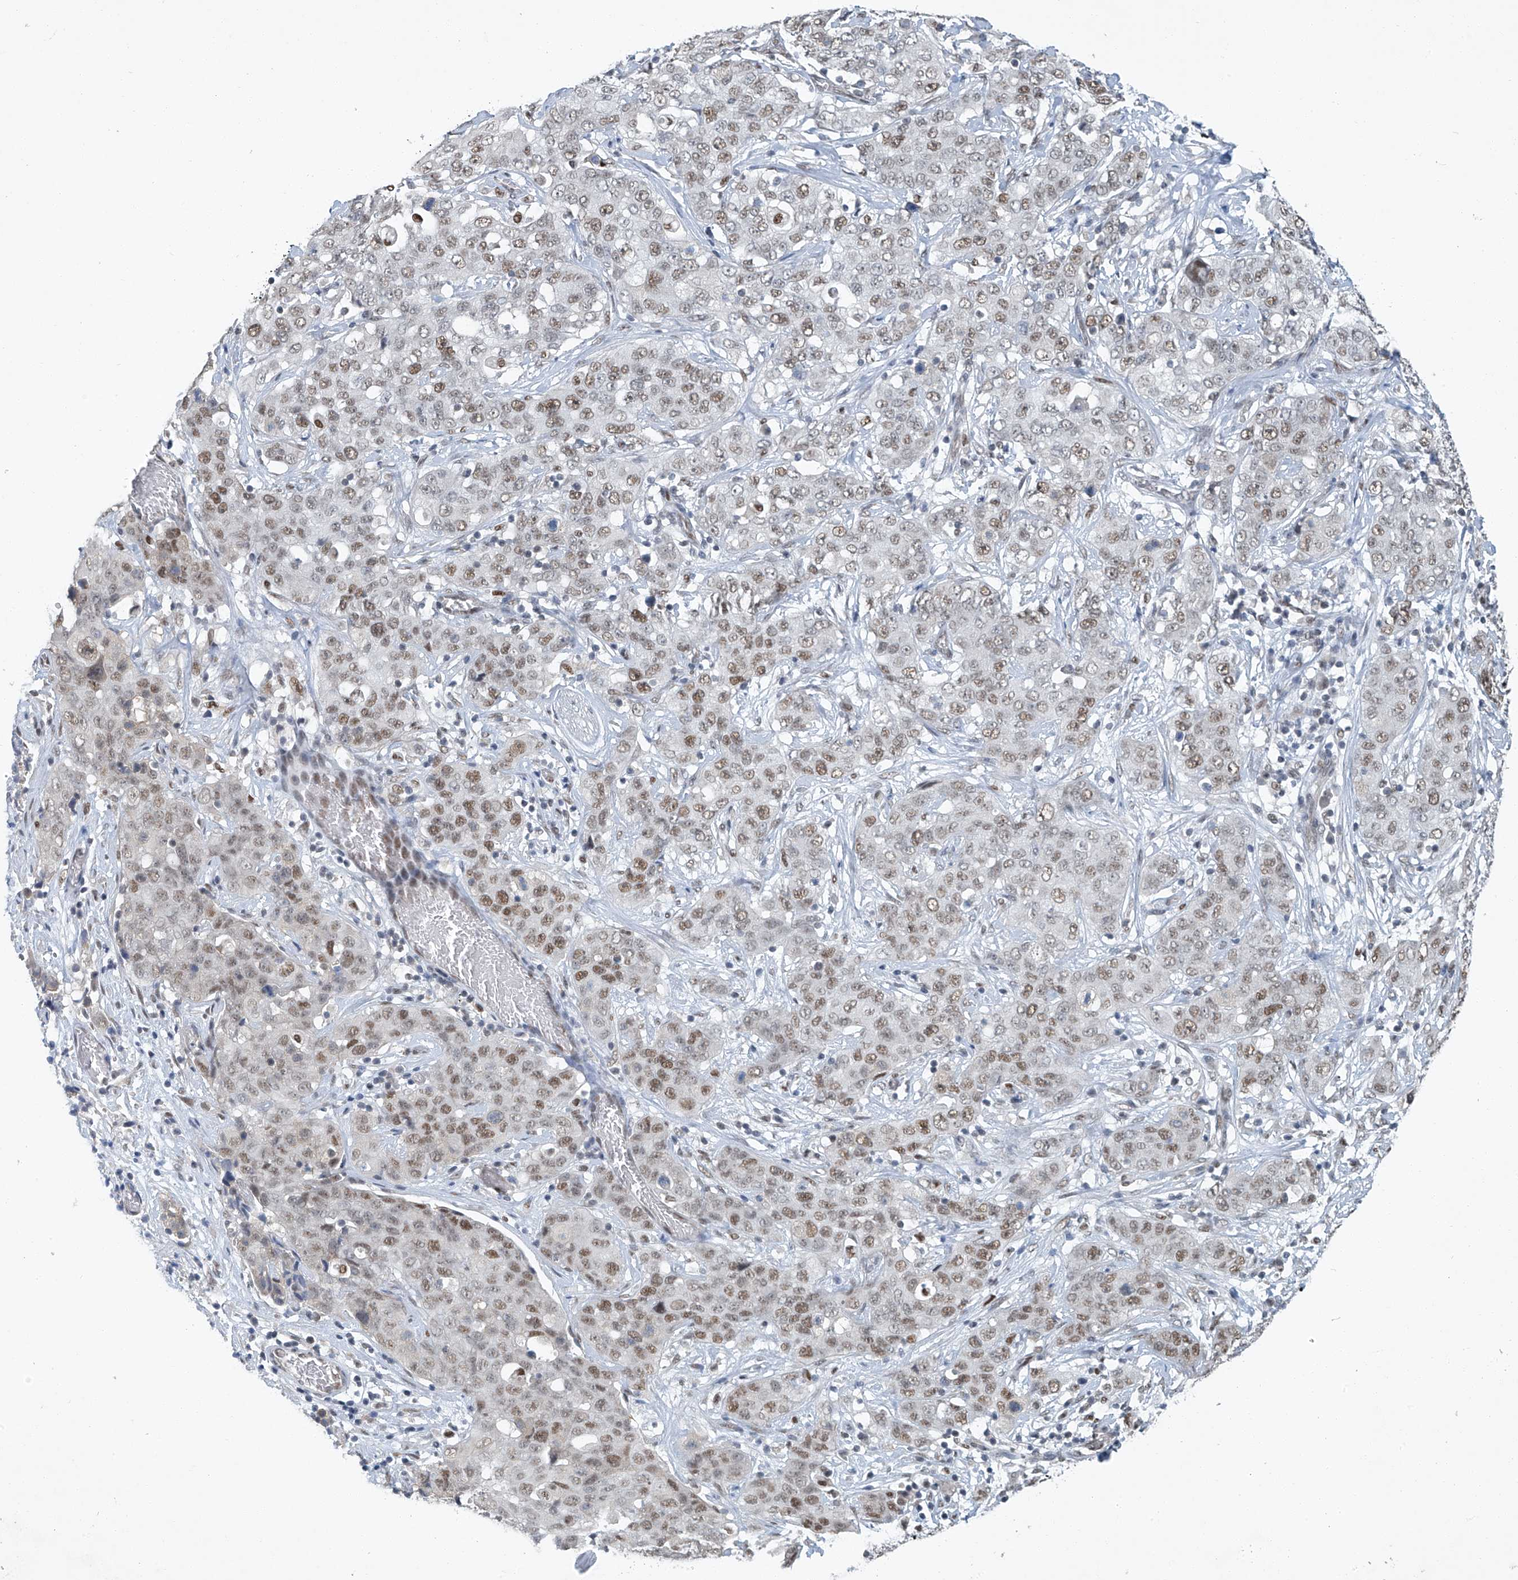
{"staining": {"intensity": "moderate", "quantity": ">75%", "location": "nuclear"}, "tissue": "stomach cancer", "cell_type": "Tumor cells", "image_type": "cancer", "snomed": [{"axis": "morphology", "description": "Normal tissue, NOS"}, {"axis": "morphology", "description": "Adenocarcinoma, NOS"}, {"axis": "topography", "description": "Lymph node"}, {"axis": "topography", "description": "Stomach"}], "caption": "This photomicrograph exhibits immunohistochemistry (IHC) staining of human stomach cancer, with medium moderate nuclear positivity in approximately >75% of tumor cells.", "gene": "TAF8", "patient": {"sex": "male", "age": 48}}